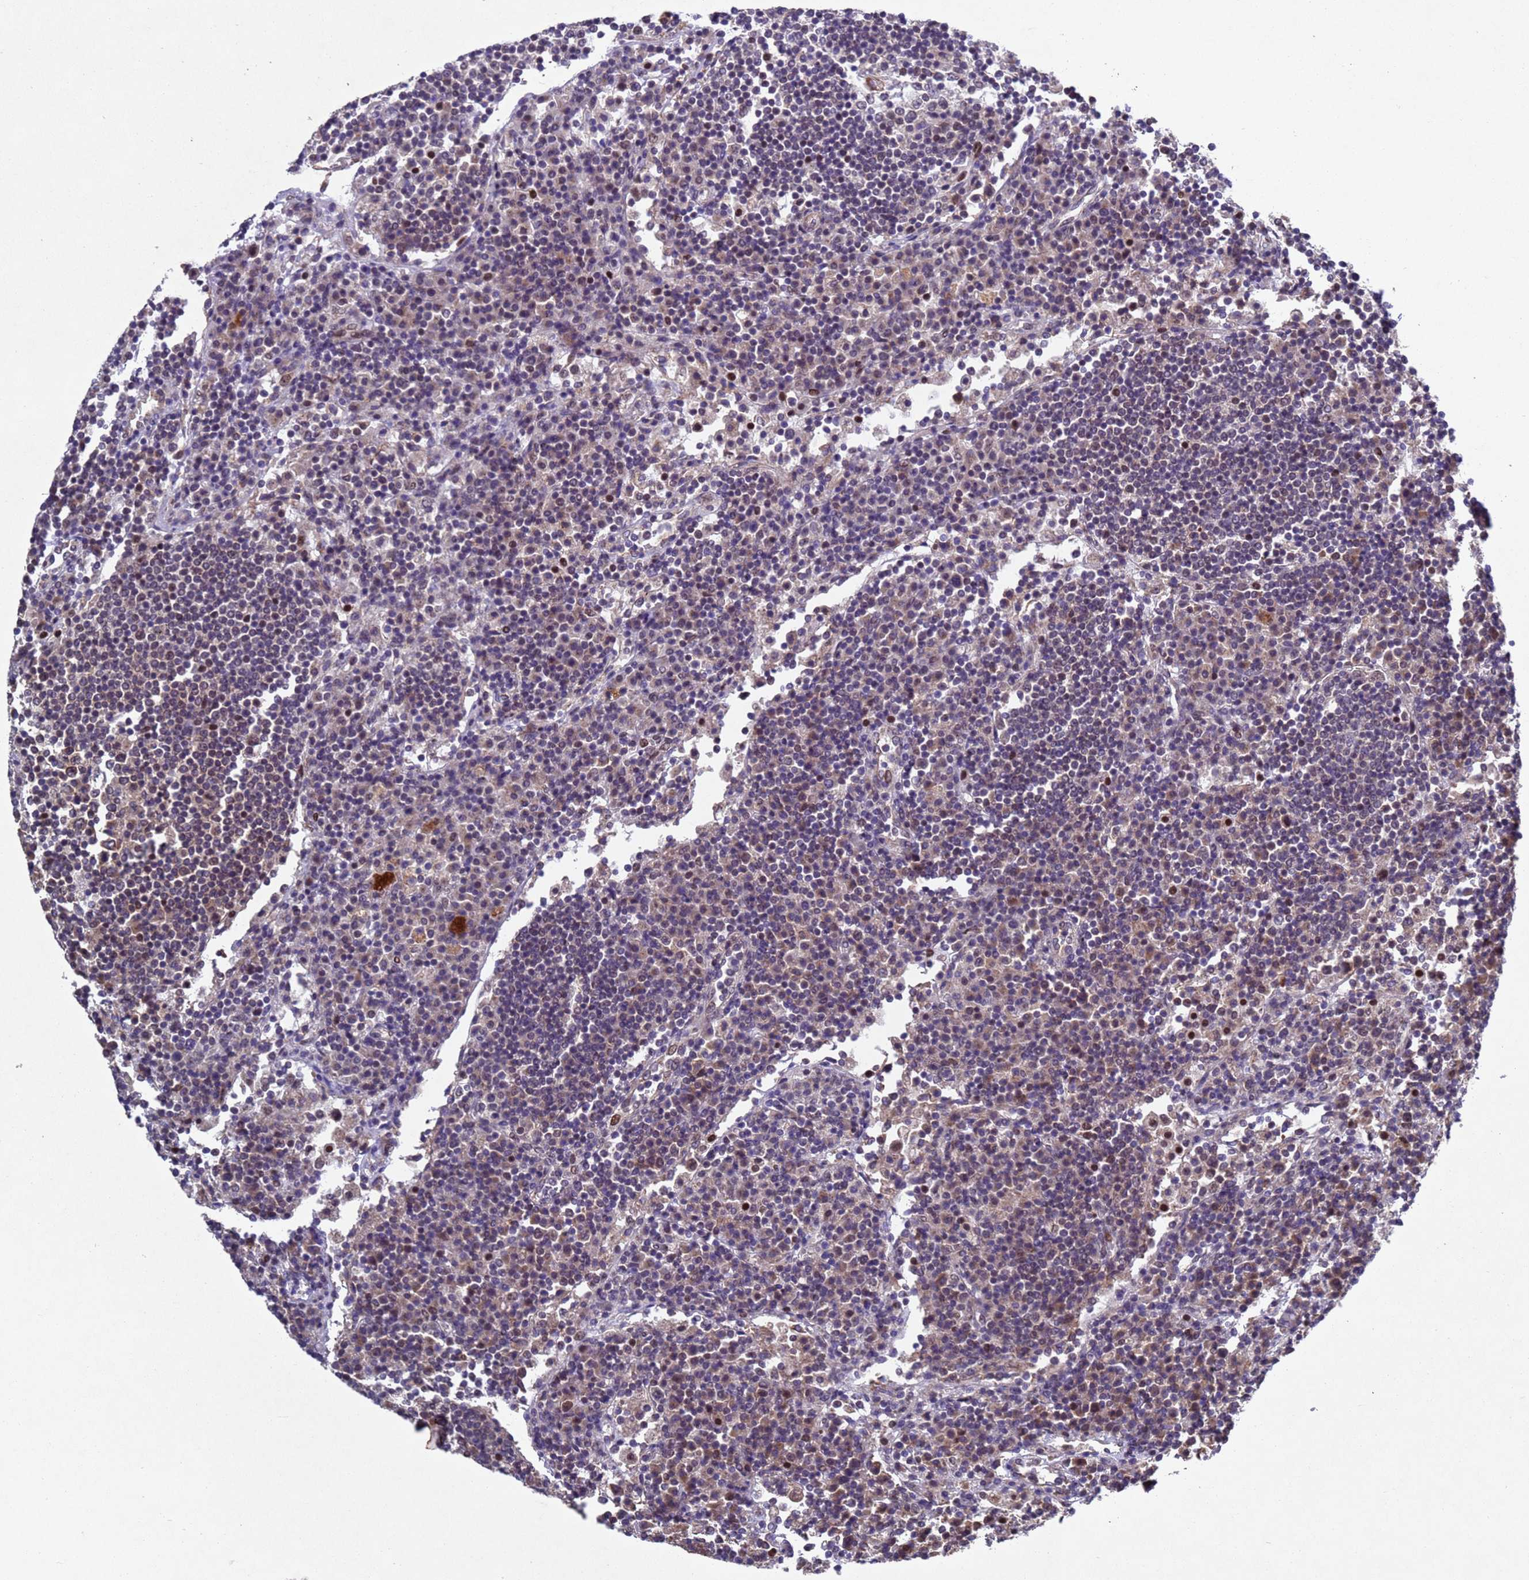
{"staining": {"intensity": "moderate", "quantity": "25%-75%", "location": "nuclear"}, "tissue": "lymph node", "cell_type": "Germinal center cells", "image_type": "normal", "snomed": [{"axis": "morphology", "description": "Normal tissue, NOS"}, {"axis": "topography", "description": "Lymph node"}], "caption": "This is a photomicrograph of immunohistochemistry (IHC) staining of unremarkable lymph node, which shows moderate expression in the nuclear of germinal center cells.", "gene": "TBK1", "patient": {"sex": "female", "age": 53}}